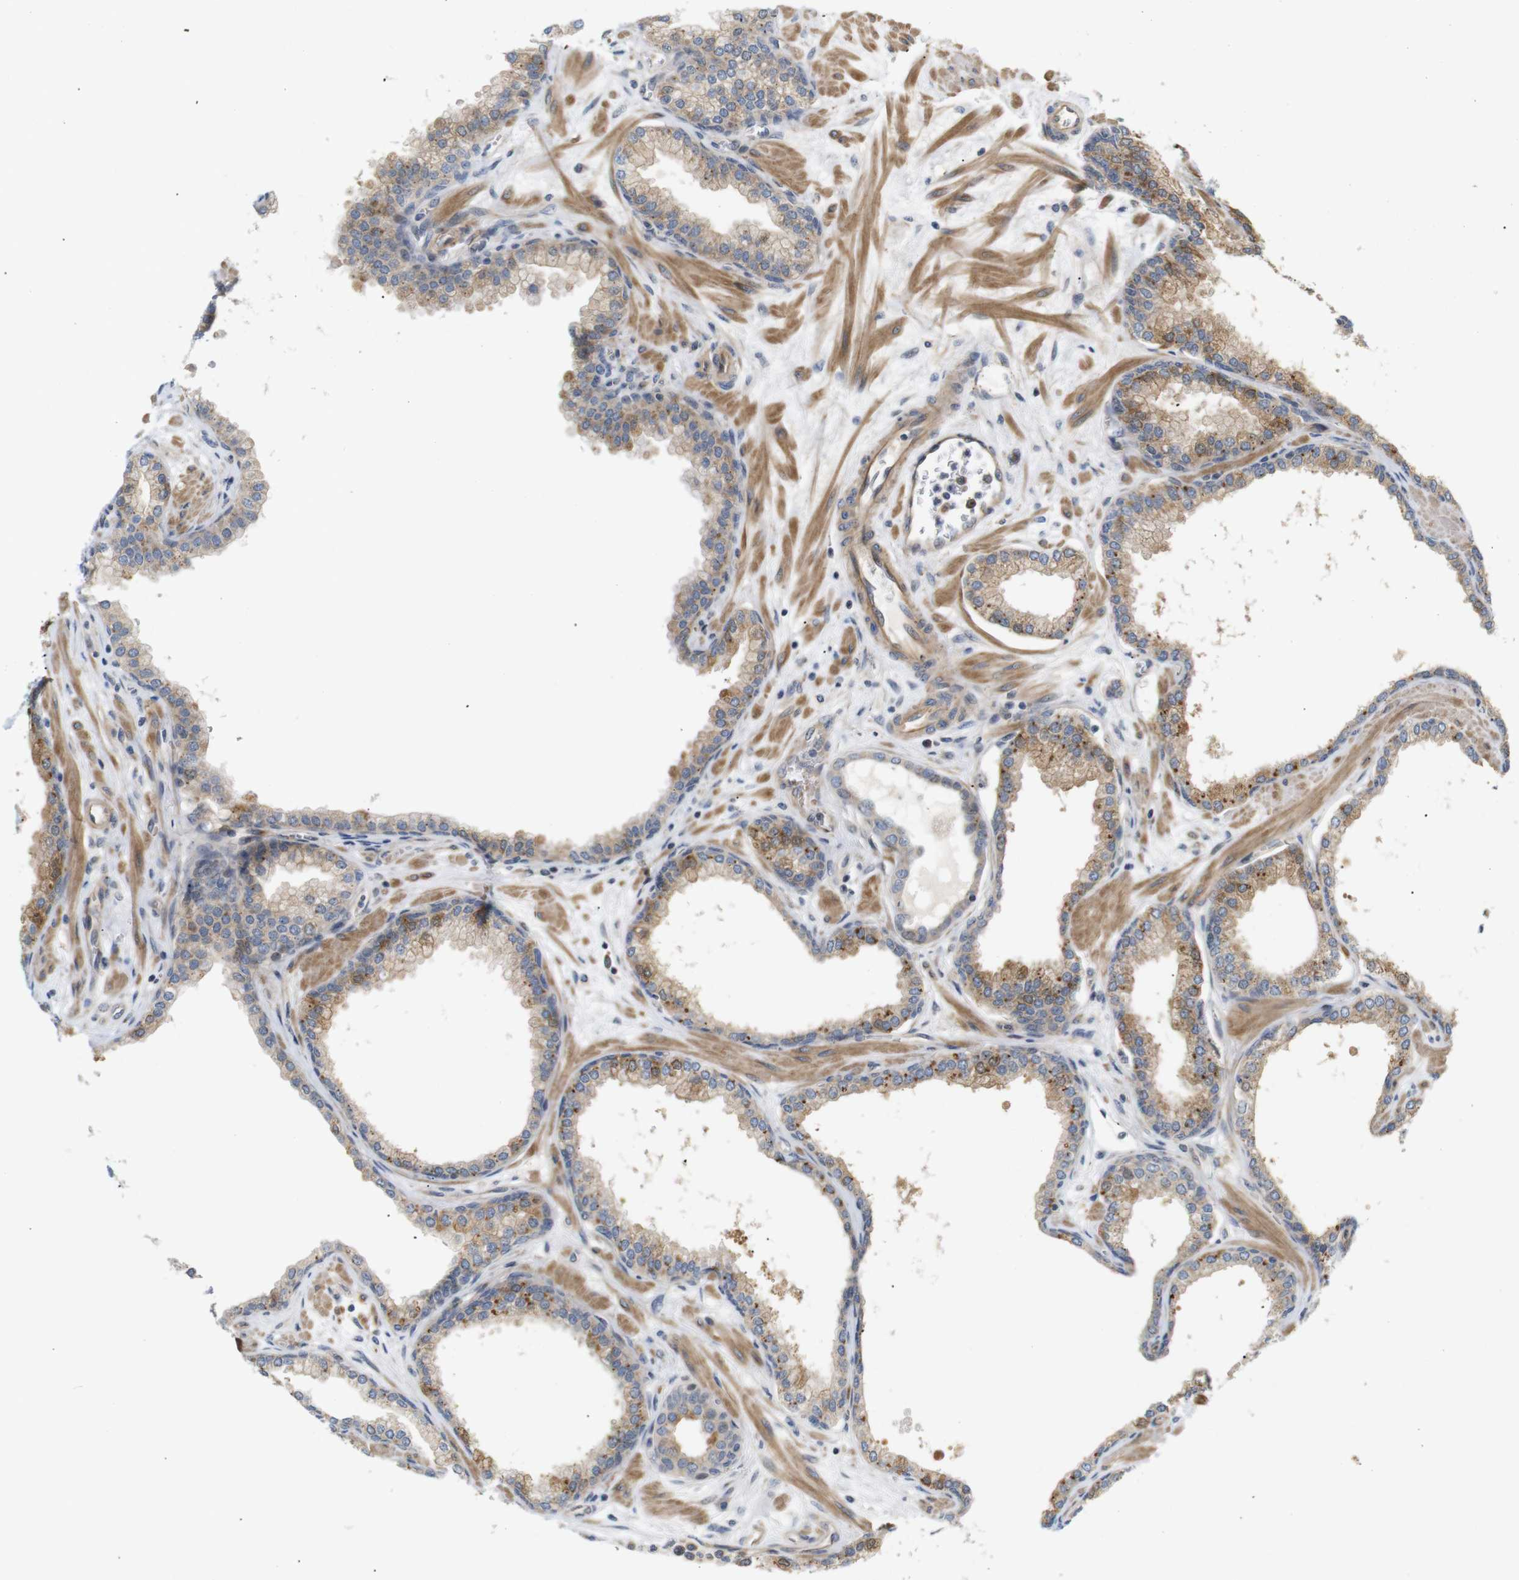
{"staining": {"intensity": "moderate", "quantity": "25%-75%", "location": "cytoplasmic/membranous"}, "tissue": "prostate", "cell_type": "Glandular cells", "image_type": "normal", "snomed": [{"axis": "morphology", "description": "Normal tissue, NOS"}, {"axis": "morphology", "description": "Urothelial carcinoma, Low grade"}, {"axis": "topography", "description": "Urinary bladder"}, {"axis": "topography", "description": "Prostate"}], "caption": "Brown immunohistochemical staining in unremarkable human prostate shows moderate cytoplasmic/membranous positivity in about 25%-75% of glandular cells. The staining was performed using DAB (3,3'-diaminobenzidine) to visualize the protein expression in brown, while the nuclei were stained in blue with hematoxylin (Magnification: 20x).", "gene": "RPTOR", "patient": {"sex": "male", "age": 60}}